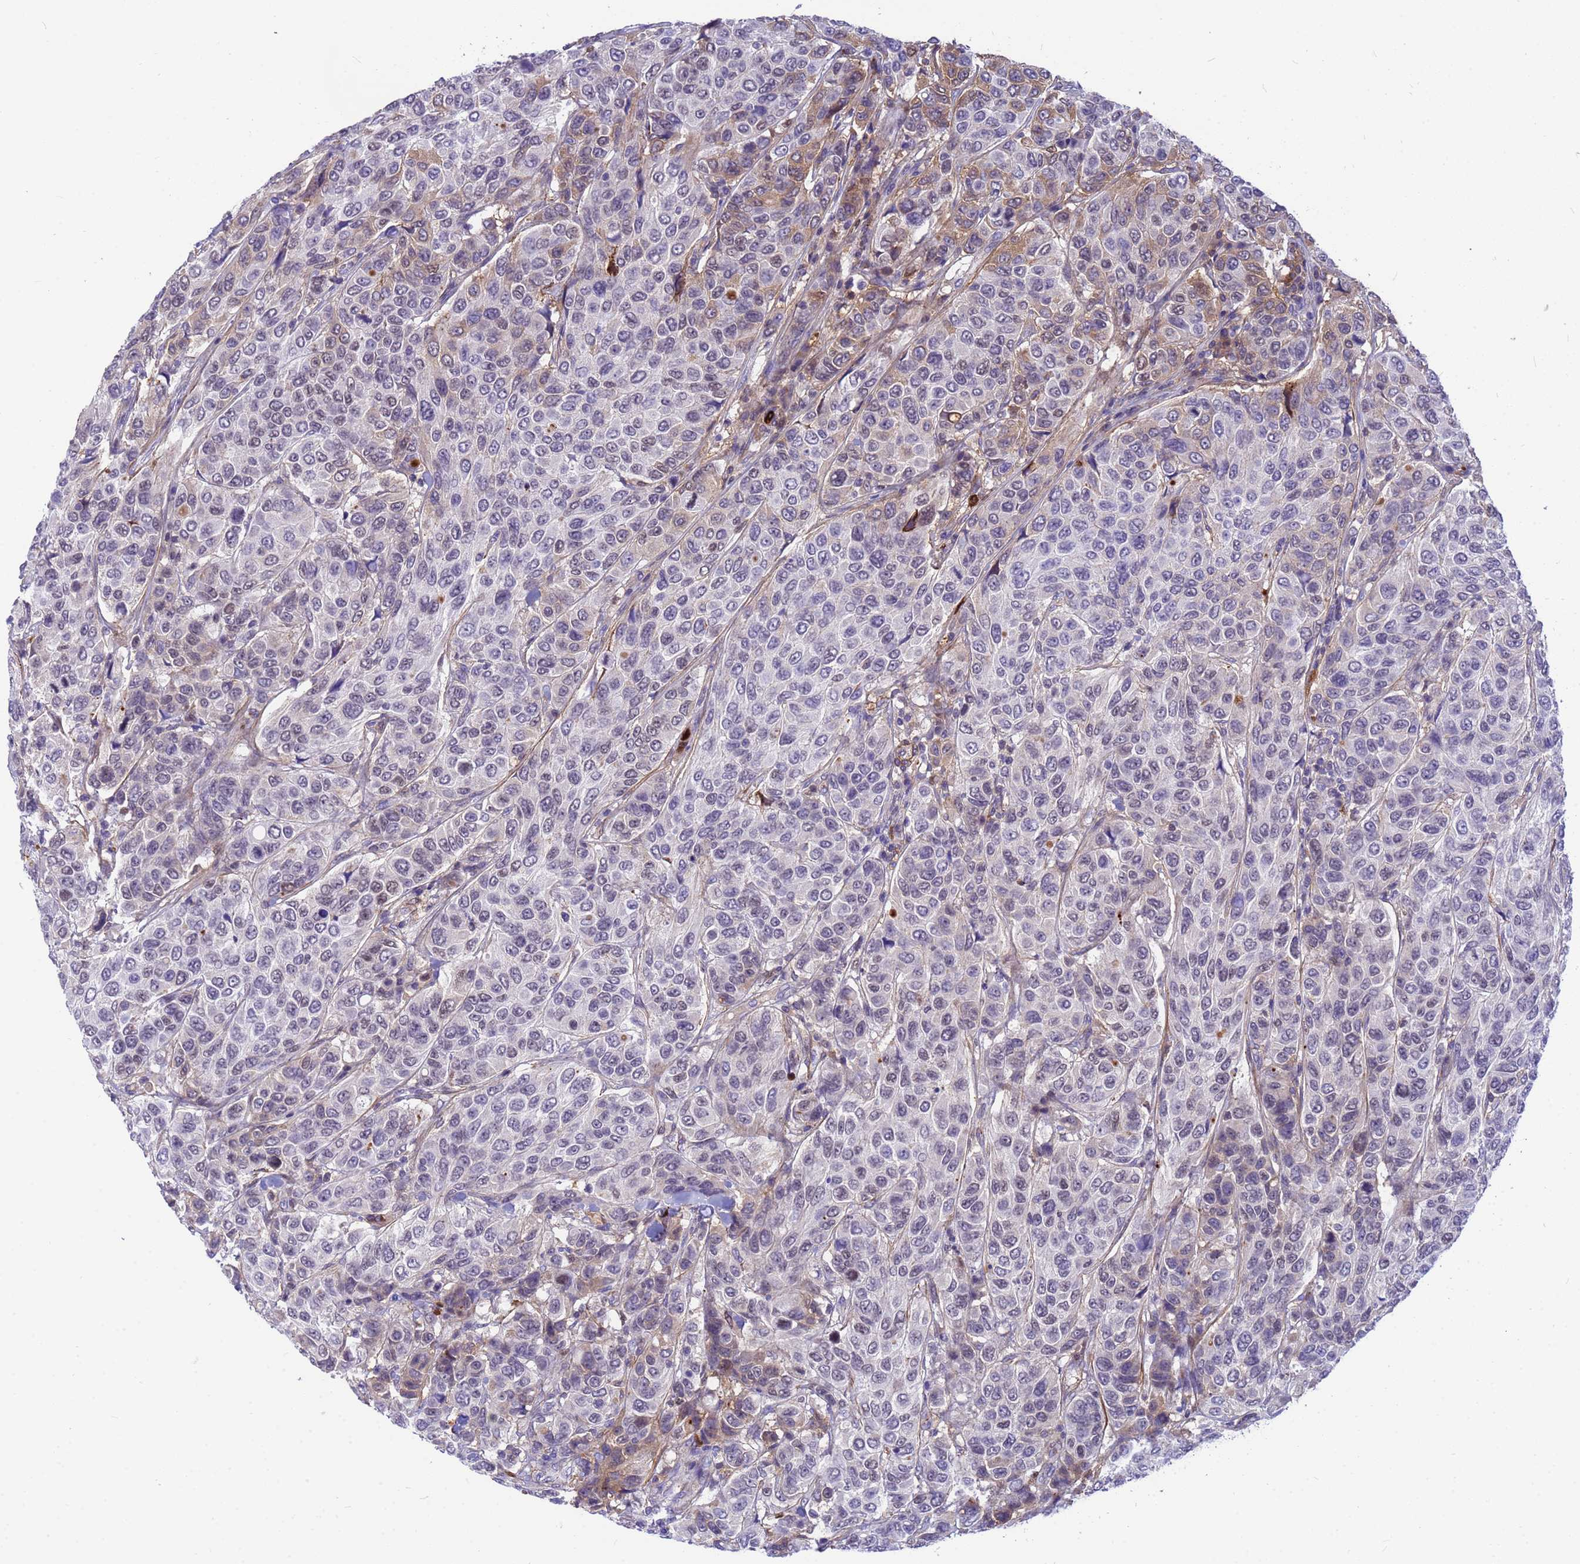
{"staining": {"intensity": "weak", "quantity": "<25%", "location": "cytoplasmic/membranous"}, "tissue": "breast cancer", "cell_type": "Tumor cells", "image_type": "cancer", "snomed": [{"axis": "morphology", "description": "Duct carcinoma"}, {"axis": "topography", "description": "Breast"}], "caption": "This is a image of IHC staining of breast cancer (invasive ductal carcinoma), which shows no staining in tumor cells.", "gene": "ORM1", "patient": {"sex": "female", "age": 55}}